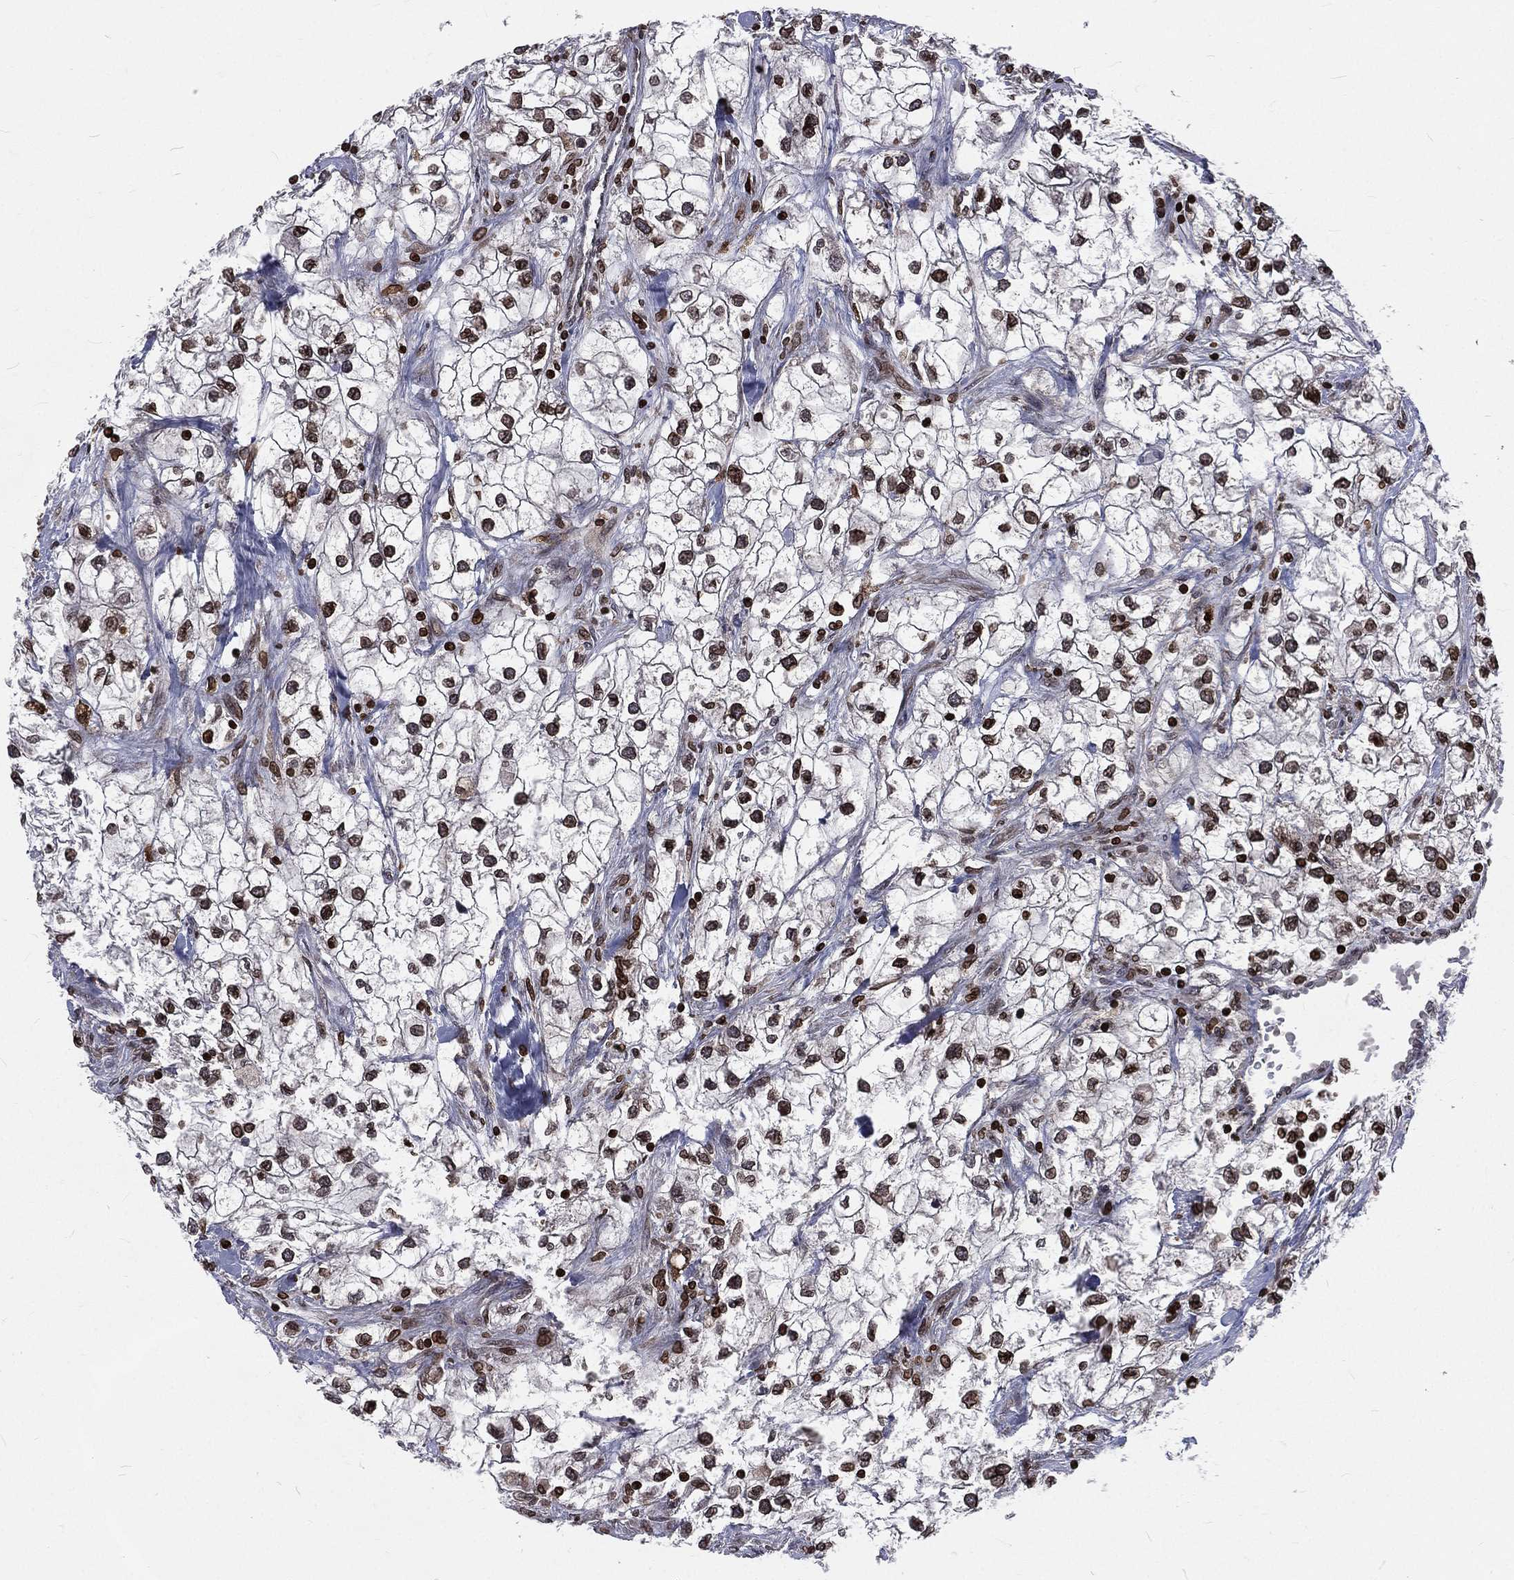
{"staining": {"intensity": "moderate", "quantity": "25%-75%", "location": "nuclear"}, "tissue": "renal cancer", "cell_type": "Tumor cells", "image_type": "cancer", "snomed": [{"axis": "morphology", "description": "Adenocarcinoma, NOS"}, {"axis": "topography", "description": "Kidney"}], "caption": "An IHC micrograph of neoplastic tissue is shown. Protein staining in brown labels moderate nuclear positivity in renal cancer (adenocarcinoma) within tumor cells.", "gene": "LBR", "patient": {"sex": "male", "age": 59}}